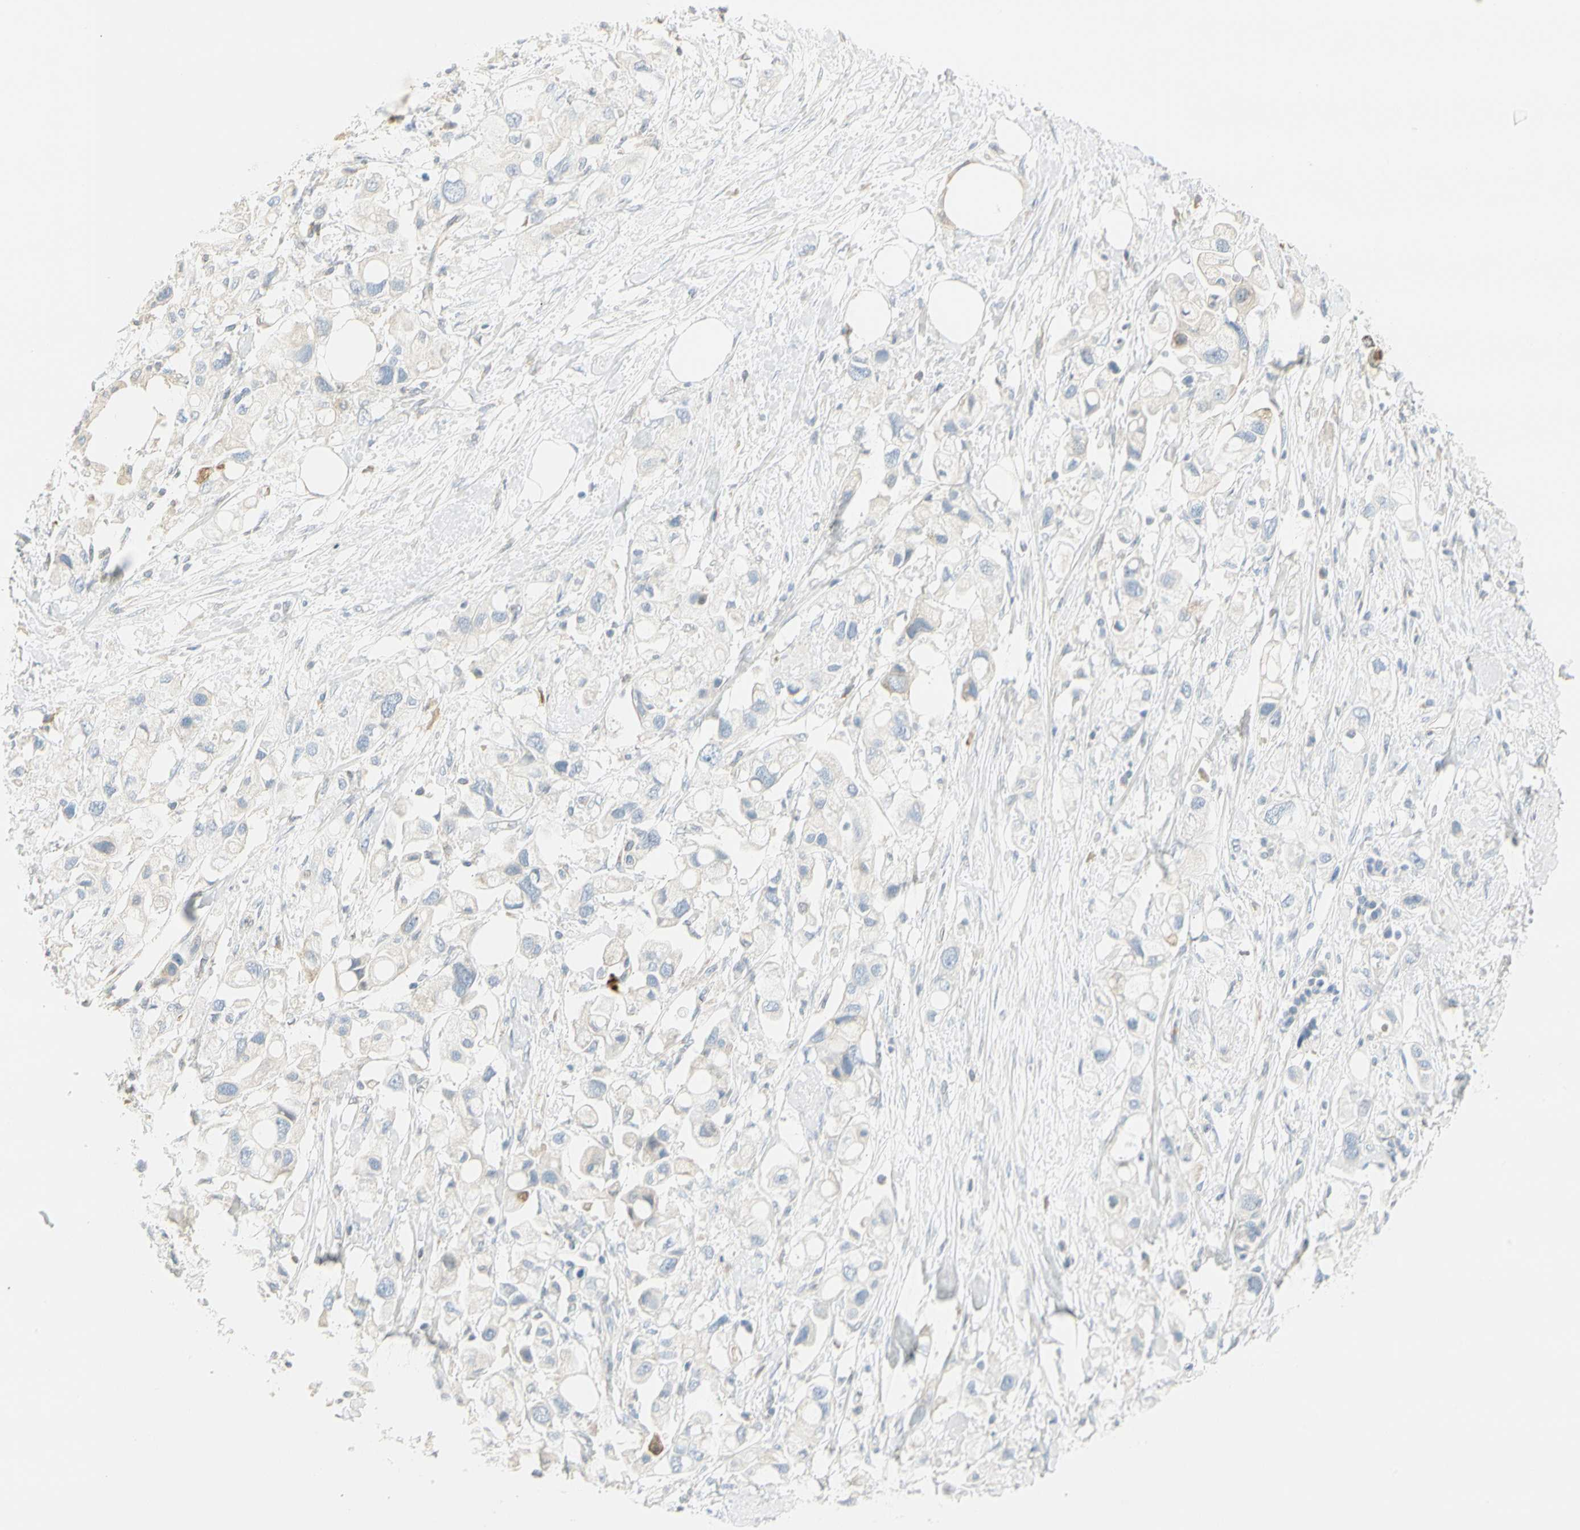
{"staining": {"intensity": "negative", "quantity": "none", "location": "none"}, "tissue": "pancreatic cancer", "cell_type": "Tumor cells", "image_type": "cancer", "snomed": [{"axis": "morphology", "description": "Adenocarcinoma, NOS"}, {"axis": "topography", "description": "Pancreas"}], "caption": "Micrograph shows no significant protein expression in tumor cells of pancreatic cancer.", "gene": "TNFSF11", "patient": {"sex": "female", "age": 56}}